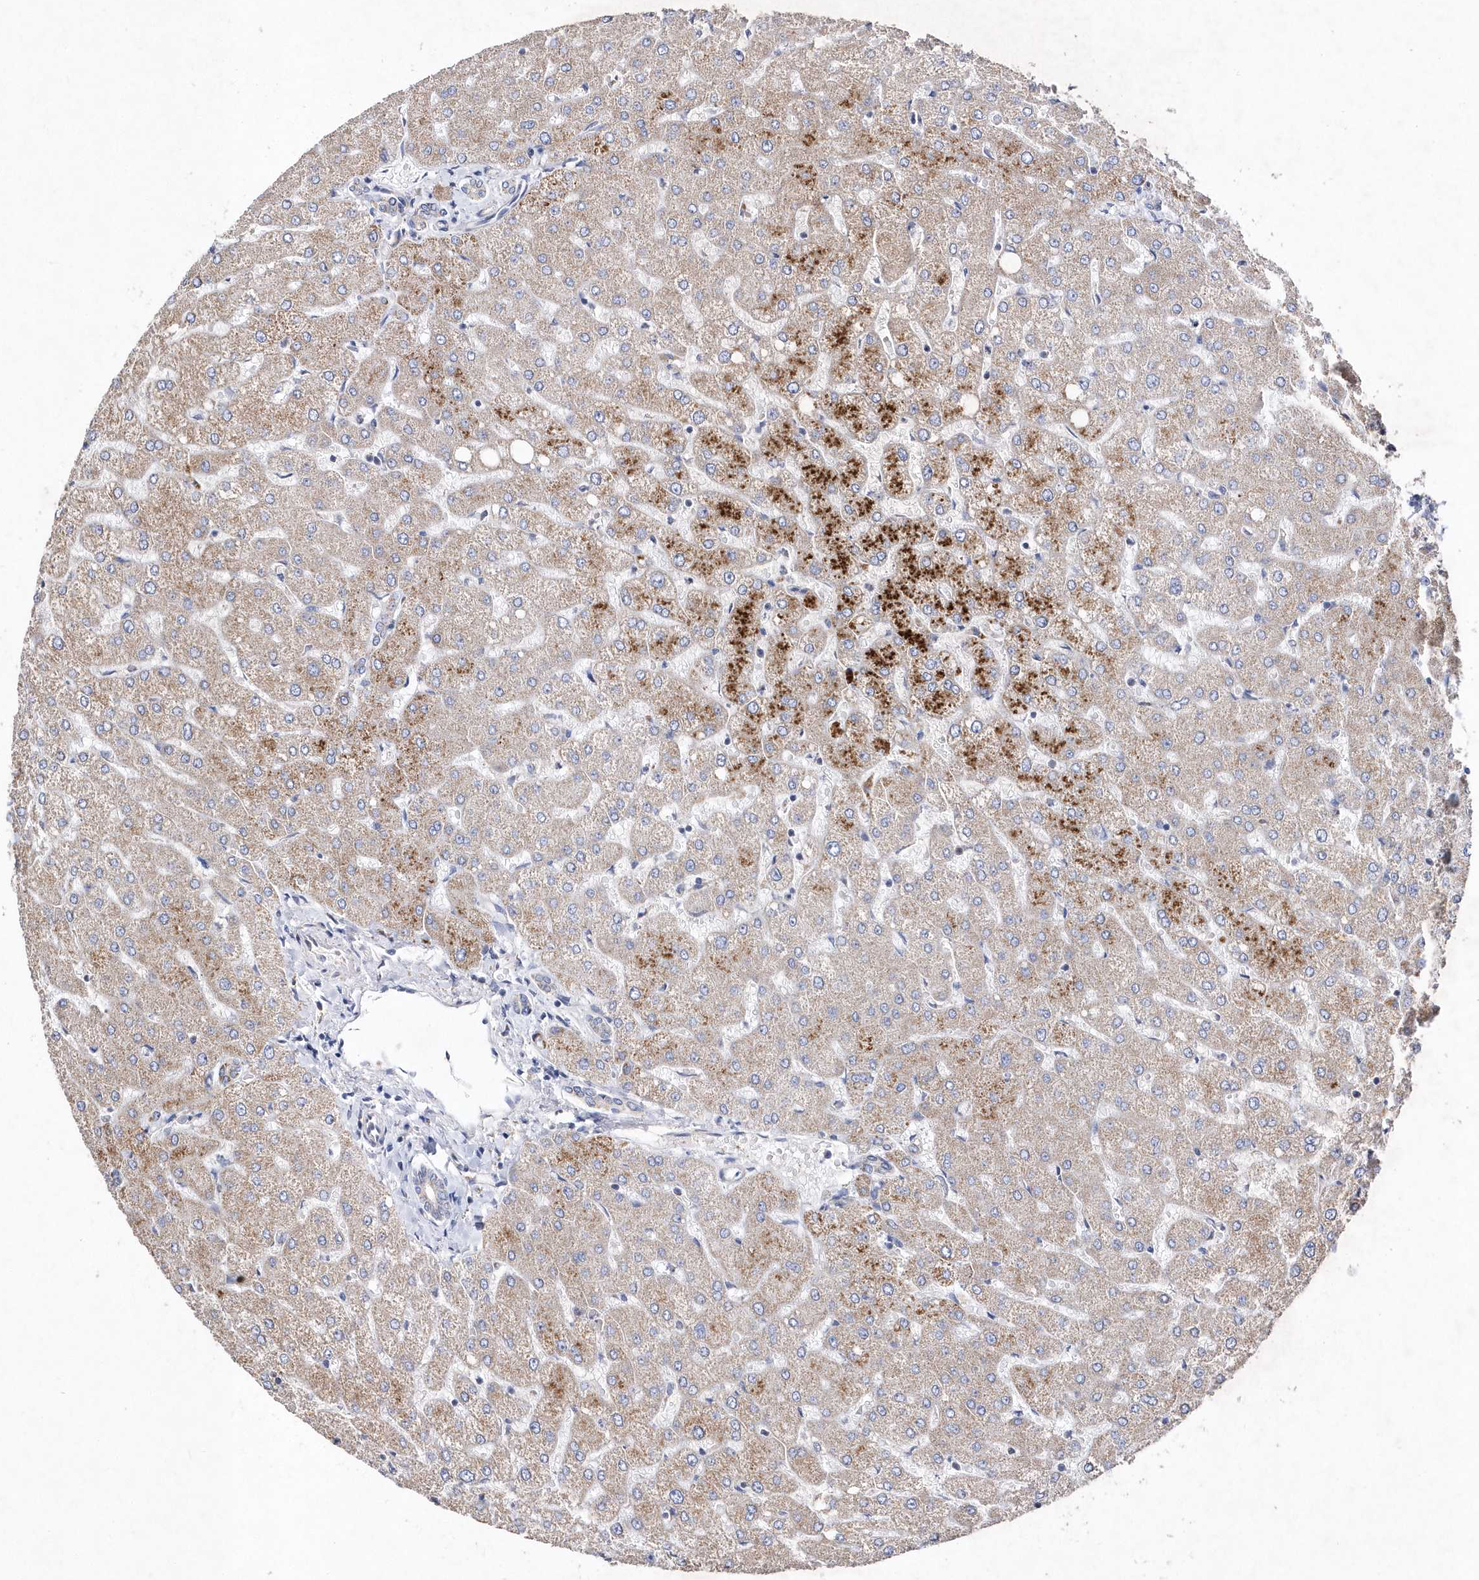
{"staining": {"intensity": "negative", "quantity": "none", "location": "none"}, "tissue": "liver", "cell_type": "Cholangiocytes", "image_type": "normal", "snomed": [{"axis": "morphology", "description": "Normal tissue, NOS"}, {"axis": "topography", "description": "Liver"}], "caption": "Unremarkable liver was stained to show a protein in brown. There is no significant staining in cholangiocytes. (Brightfield microscopy of DAB immunohistochemistry (IHC) at high magnification).", "gene": "JKAMP", "patient": {"sex": "female", "age": 54}}